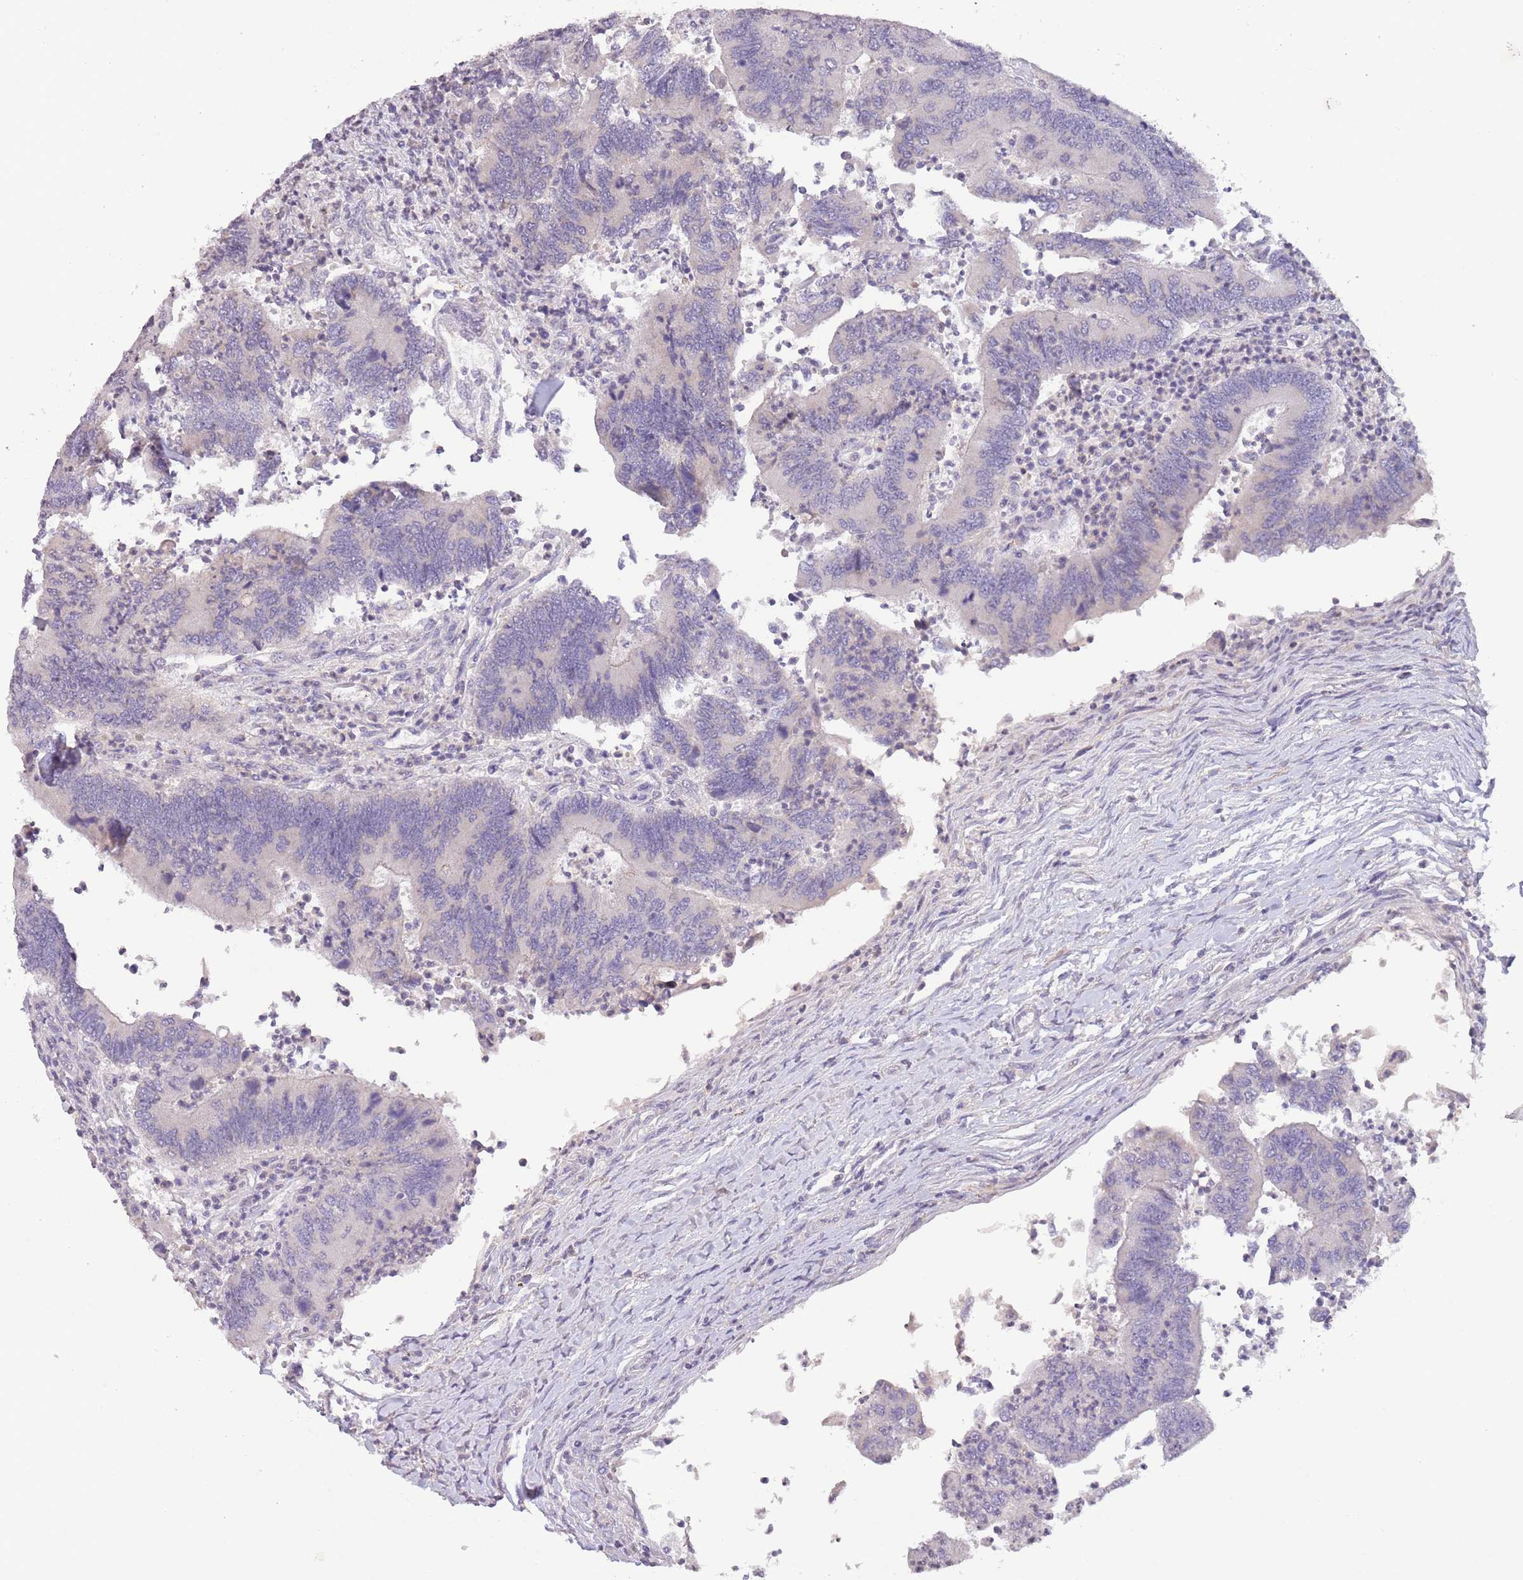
{"staining": {"intensity": "negative", "quantity": "none", "location": "none"}, "tissue": "colorectal cancer", "cell_type": "Tumor cells", "image_type": "cancer", "snomed": [{"axis": "morphology", "description": "Adenocarcinoma, NOS"}, {"axis": "topography", "description": "Colon"}], "caption": "A high-resolution micrograph shows immunohistochemistry (IHC) staining of adenocarcinoma (colorectal), which displays no significant staining in tumor cells.", "gene": "ZNF658", "patient": {"sex": "female", "age": 67}}